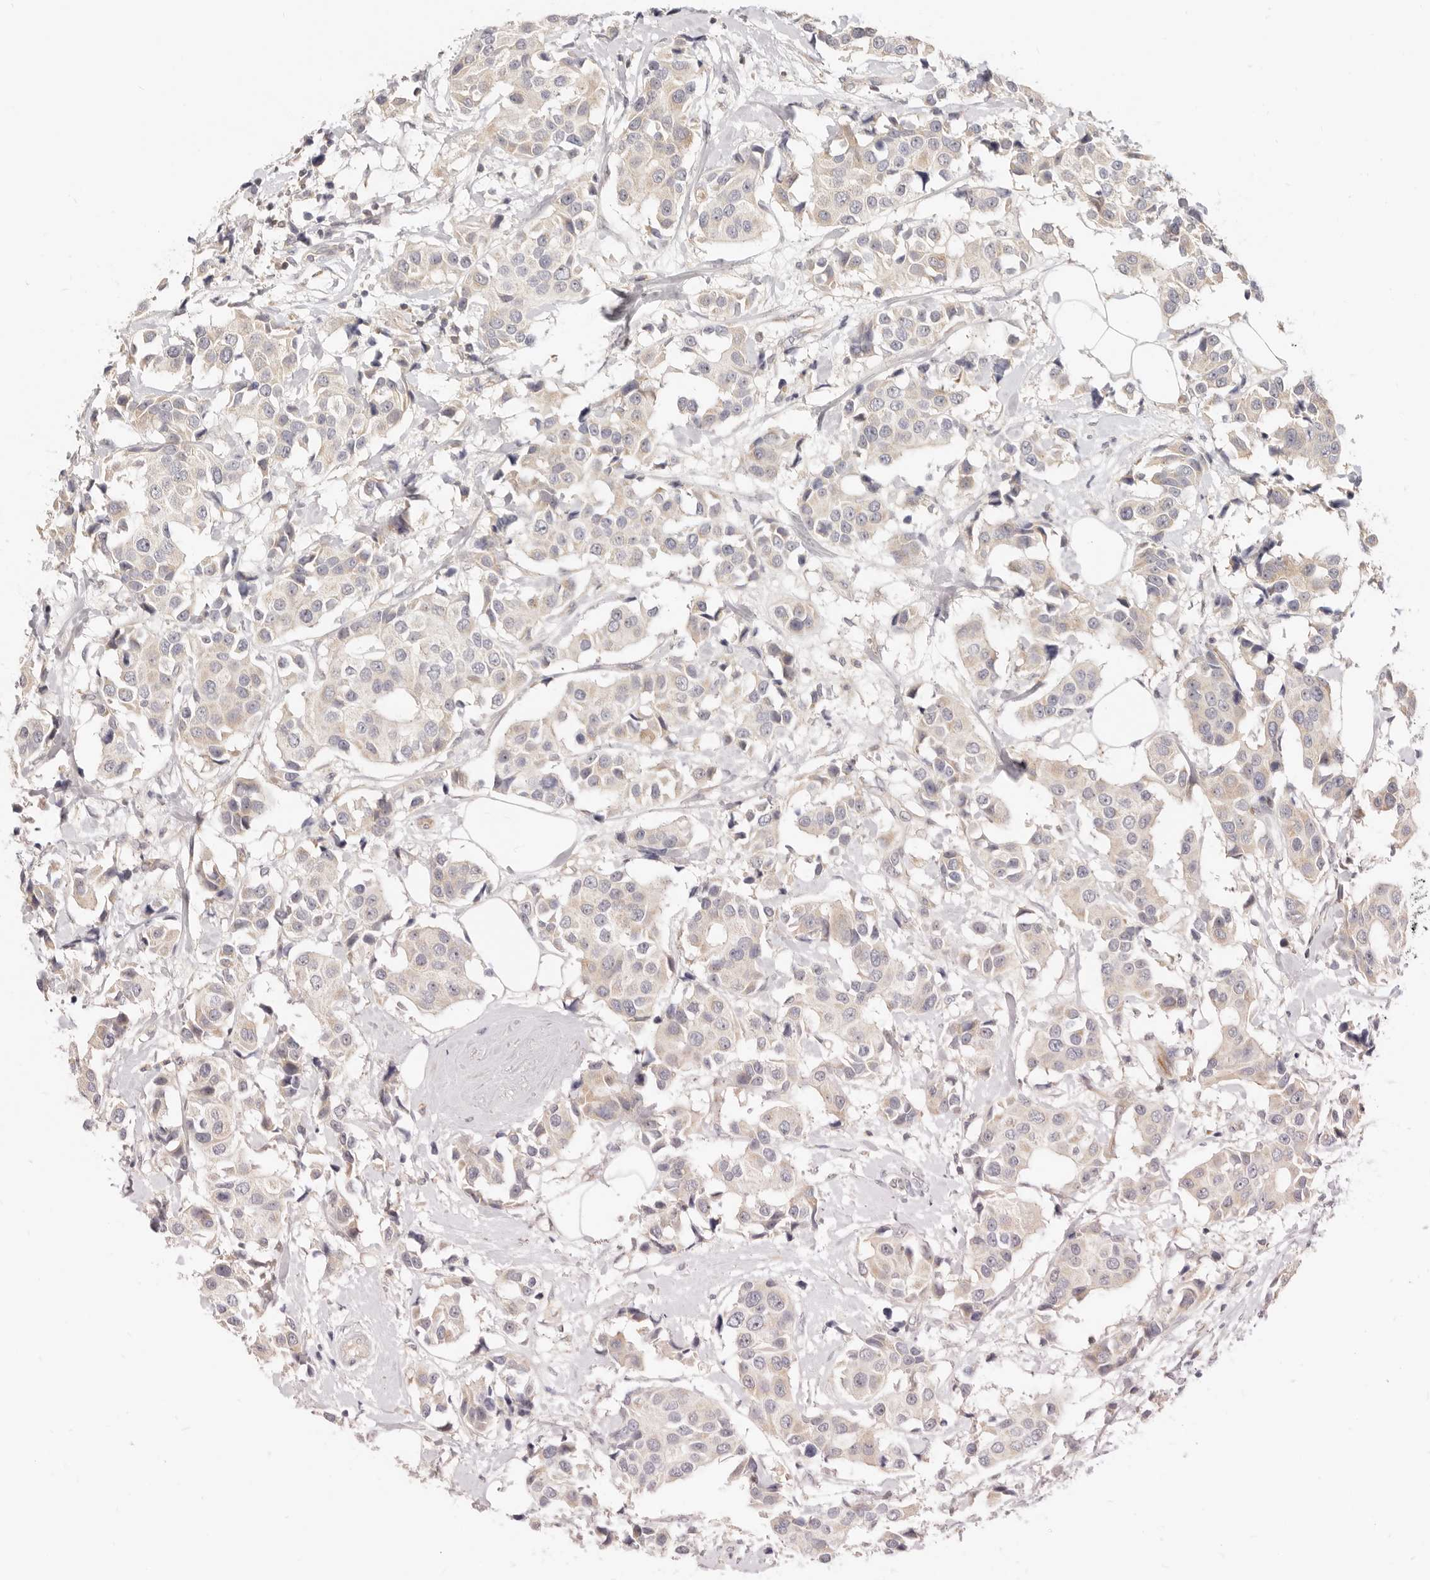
{"staining": {"intensity": "weak", "quantity": "<25%", "location": "cytoplasmic/membranous"}, "tissue": "breast cancer", "cell_type": "Tumor cells", "image_type": "cancer", "snomed": [{"axis": "morphology", "description": "Normal tissue, NOS"}, {"axis": "morphology", "description": "Duct carcinoma"}, {"axis": "topography", "description": "Breast"}], "caption": "This is an immunohistochemistry (IHC) image of breast intraductal carcinoma. There is no staining in tumor cells.", "gene": "LTB4R2", "patient": {"sex": "female", "age": 39}}